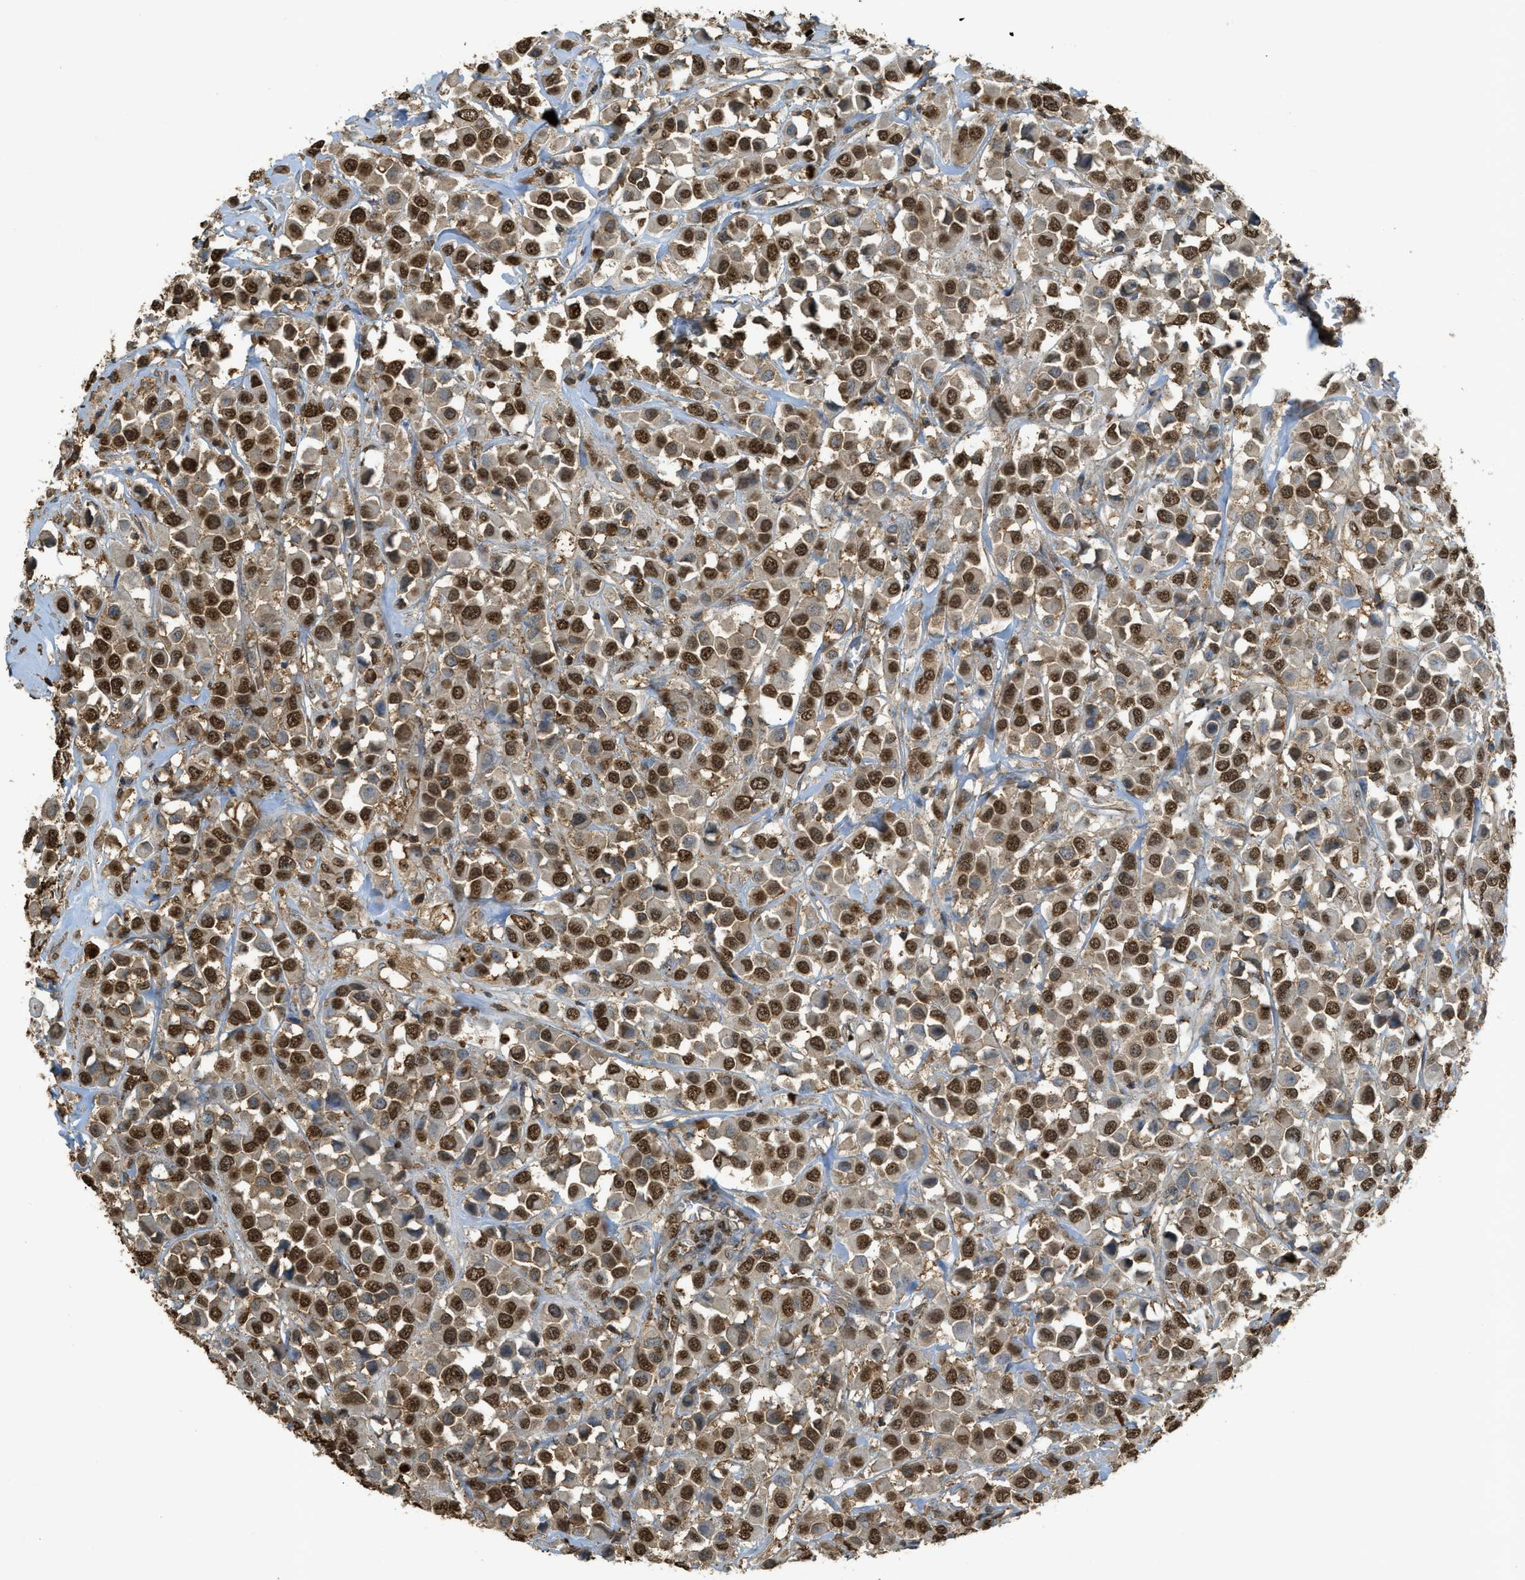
{"staining": {"intensity": "strong", "quantity": ">75%", "location": "nuclear"}, "tissue": "breast cancer", "cell_type": "Tumor cells", "image_type": "cancer", "snomed": [{"axis": "morphology", "description": "Duct carcinoma"}, {"axis": "topography", "description": "Breast"}], "caption": "Strong nuclear protein staining is identified in about >75% of tumor cells in breast invasive ductal carcinoma. The protein of interest is stained brown, and the nuclei are stained in blue (DAB IHC with brightfield microscopy, high magnification).", "gene": "NR5A2", "patient": {"sex": "female", "age": 61}}